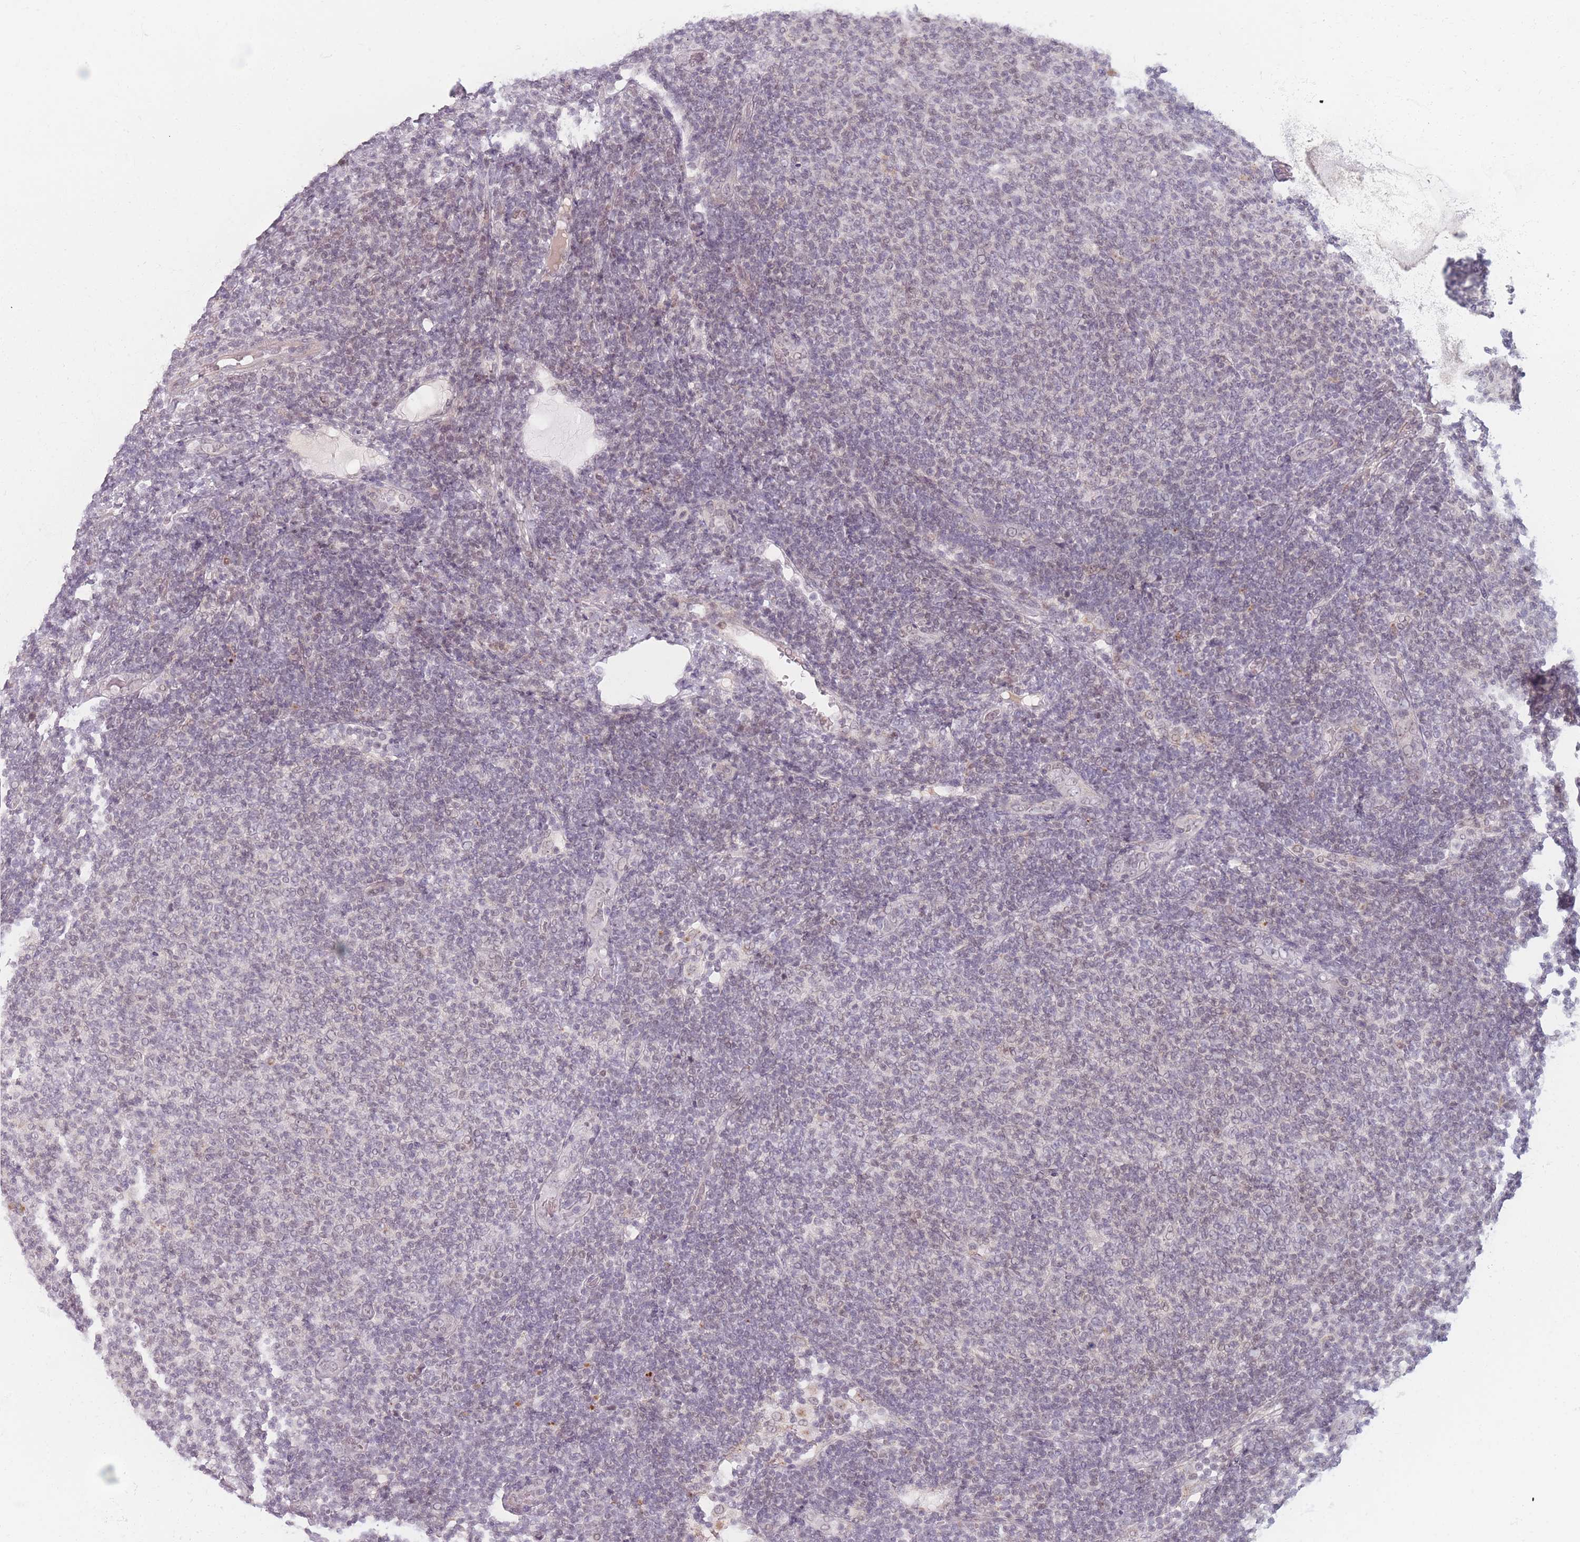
{"staining": {"intensity": "weak", "quantity": "<25%", "location": "nuclear"}, "tissue": "lymphoma", "cell_type": "Tumor cells", "image_type": "cancer", "snomed": [{"axis": "morphology", "description": "Malignant lymphoma, non-Hodgkin's type, Low grade"}, {"axis": "topography", "description": "Lymph node"}], "caption": "This is an immunohistochemistry photomicrograph of human lymphoma. There is no expression in tumor cells.", "gene": "OR10C1", "patient": {"sex": "male", "age": 66}}